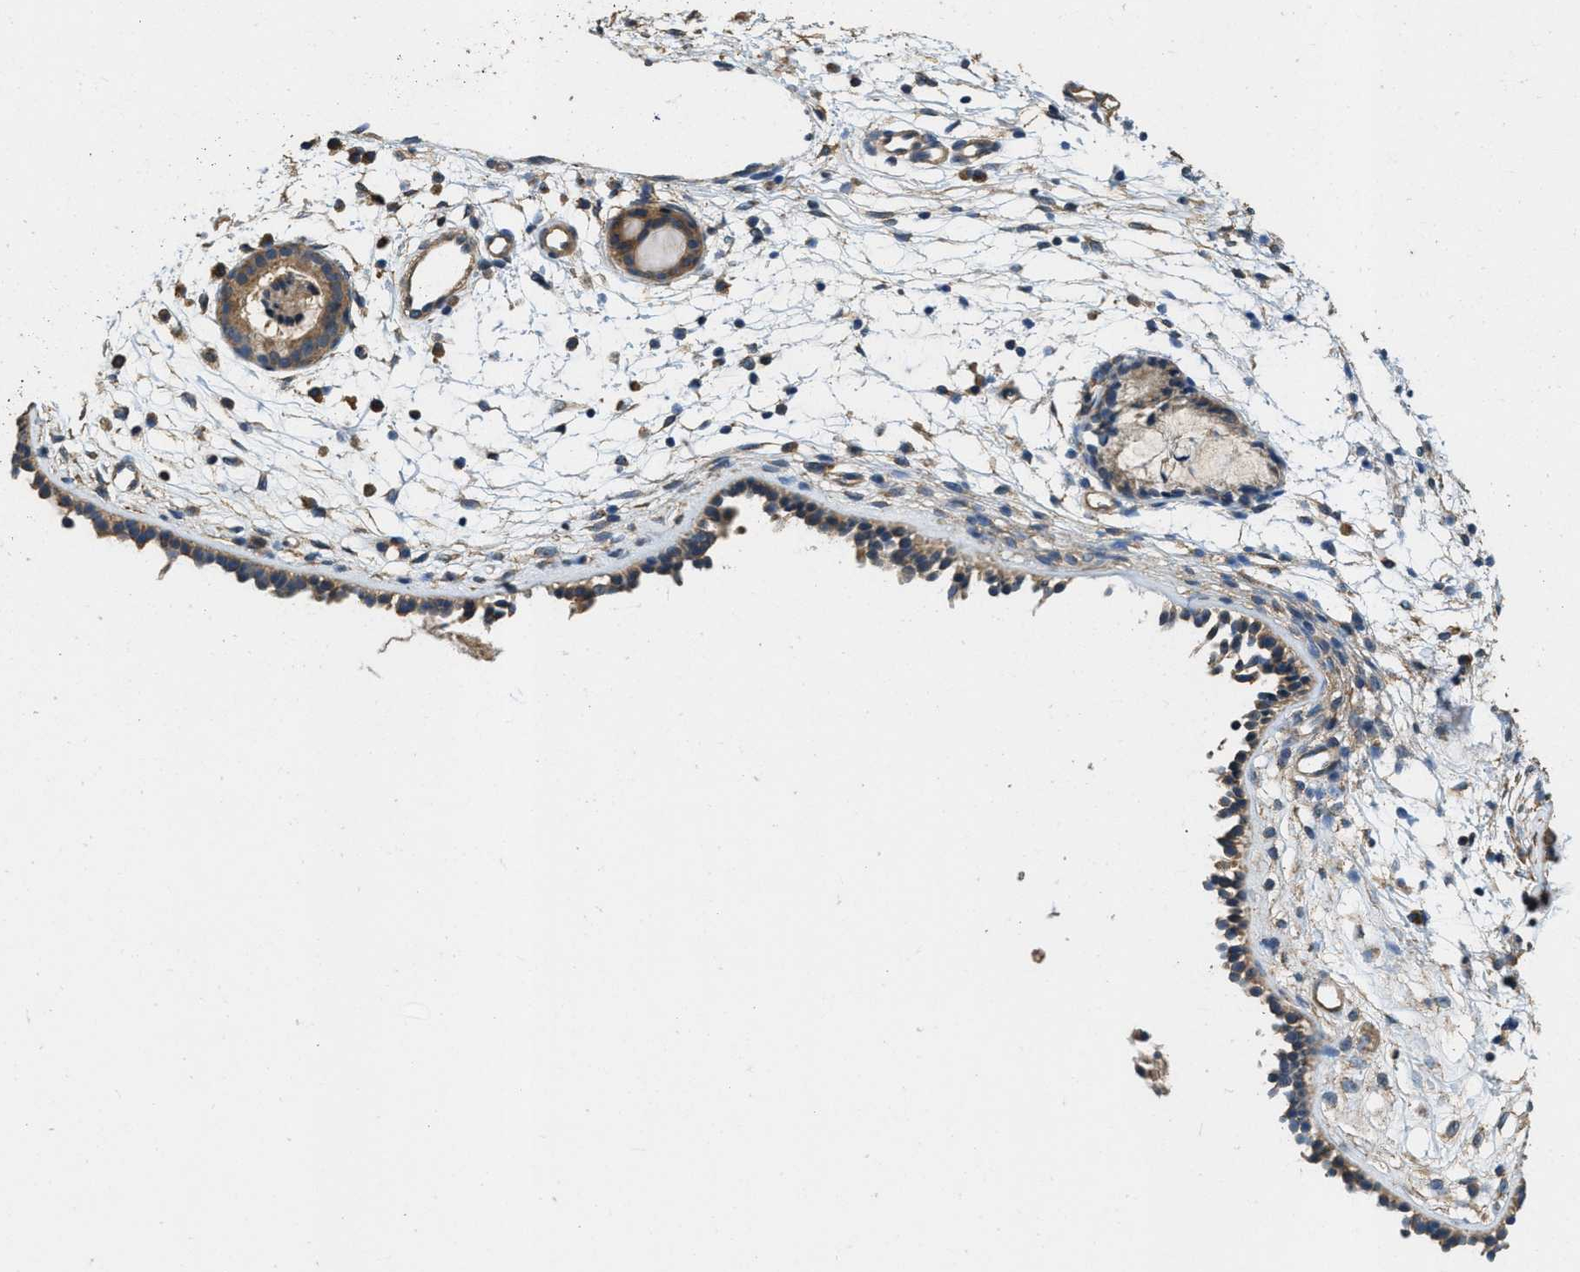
{"staining": {"intensity": "moderate", "quantity": ">75%", "location": "cytoplasmic/membranous"}, "tissue": "nasopharynx", "cell_type": "Respiratory epithelial cells", "image_type": "normal", "snomed": [{"axis": "morphology", "description": "Normal tissue, NOS"}, {"axis": "topography", "description": "Nasopharynx"}], "caption": "Immunohistochemistry photomicrograph of benign human nasopharynx stained for a protein (brown), which exhibits medium levels of moderate cytoplasmic/membranous staining in approximately >75% of respiratory epithelial cells.", "gene": "THBS2", "patient": {"sex": "male", "age": 21}}